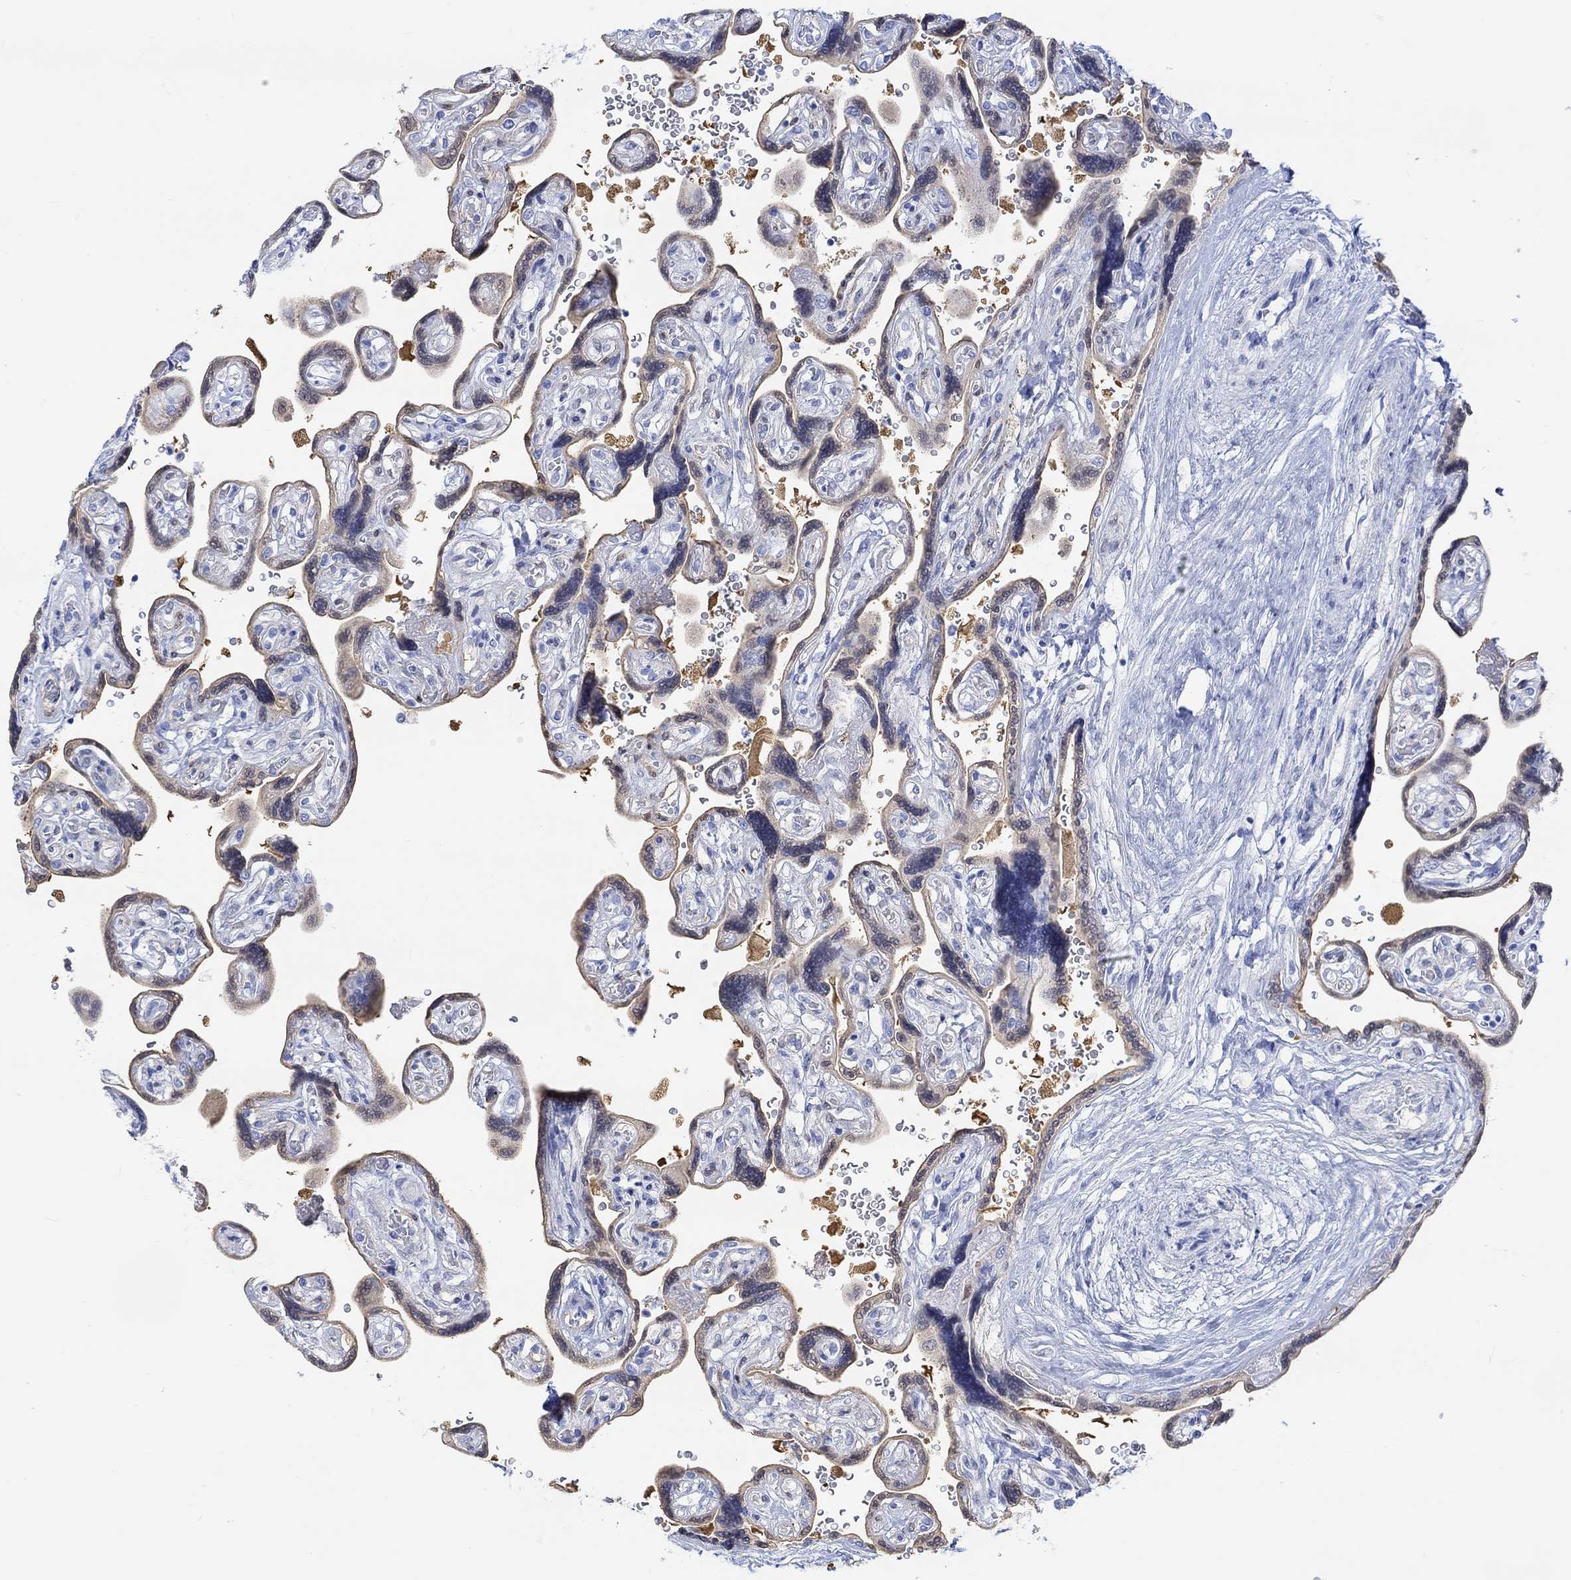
{"staining": {"intensity": "negative", "quantity": "none", "location": "none"}, "tissue": "placenta", "cell_type": "Decidual cells", "image_type": "normal", "snomed": [{"axis": "morphology", "description": "Normal tissue, NOS"}, {"axis": "topography", "description": "Placenta"}], "caption": "The micrograph demonstrates no staining of decidual cells in benign placenta.", "gene": "TPPP3", "patient": {"sex": "female", "age": 32}}